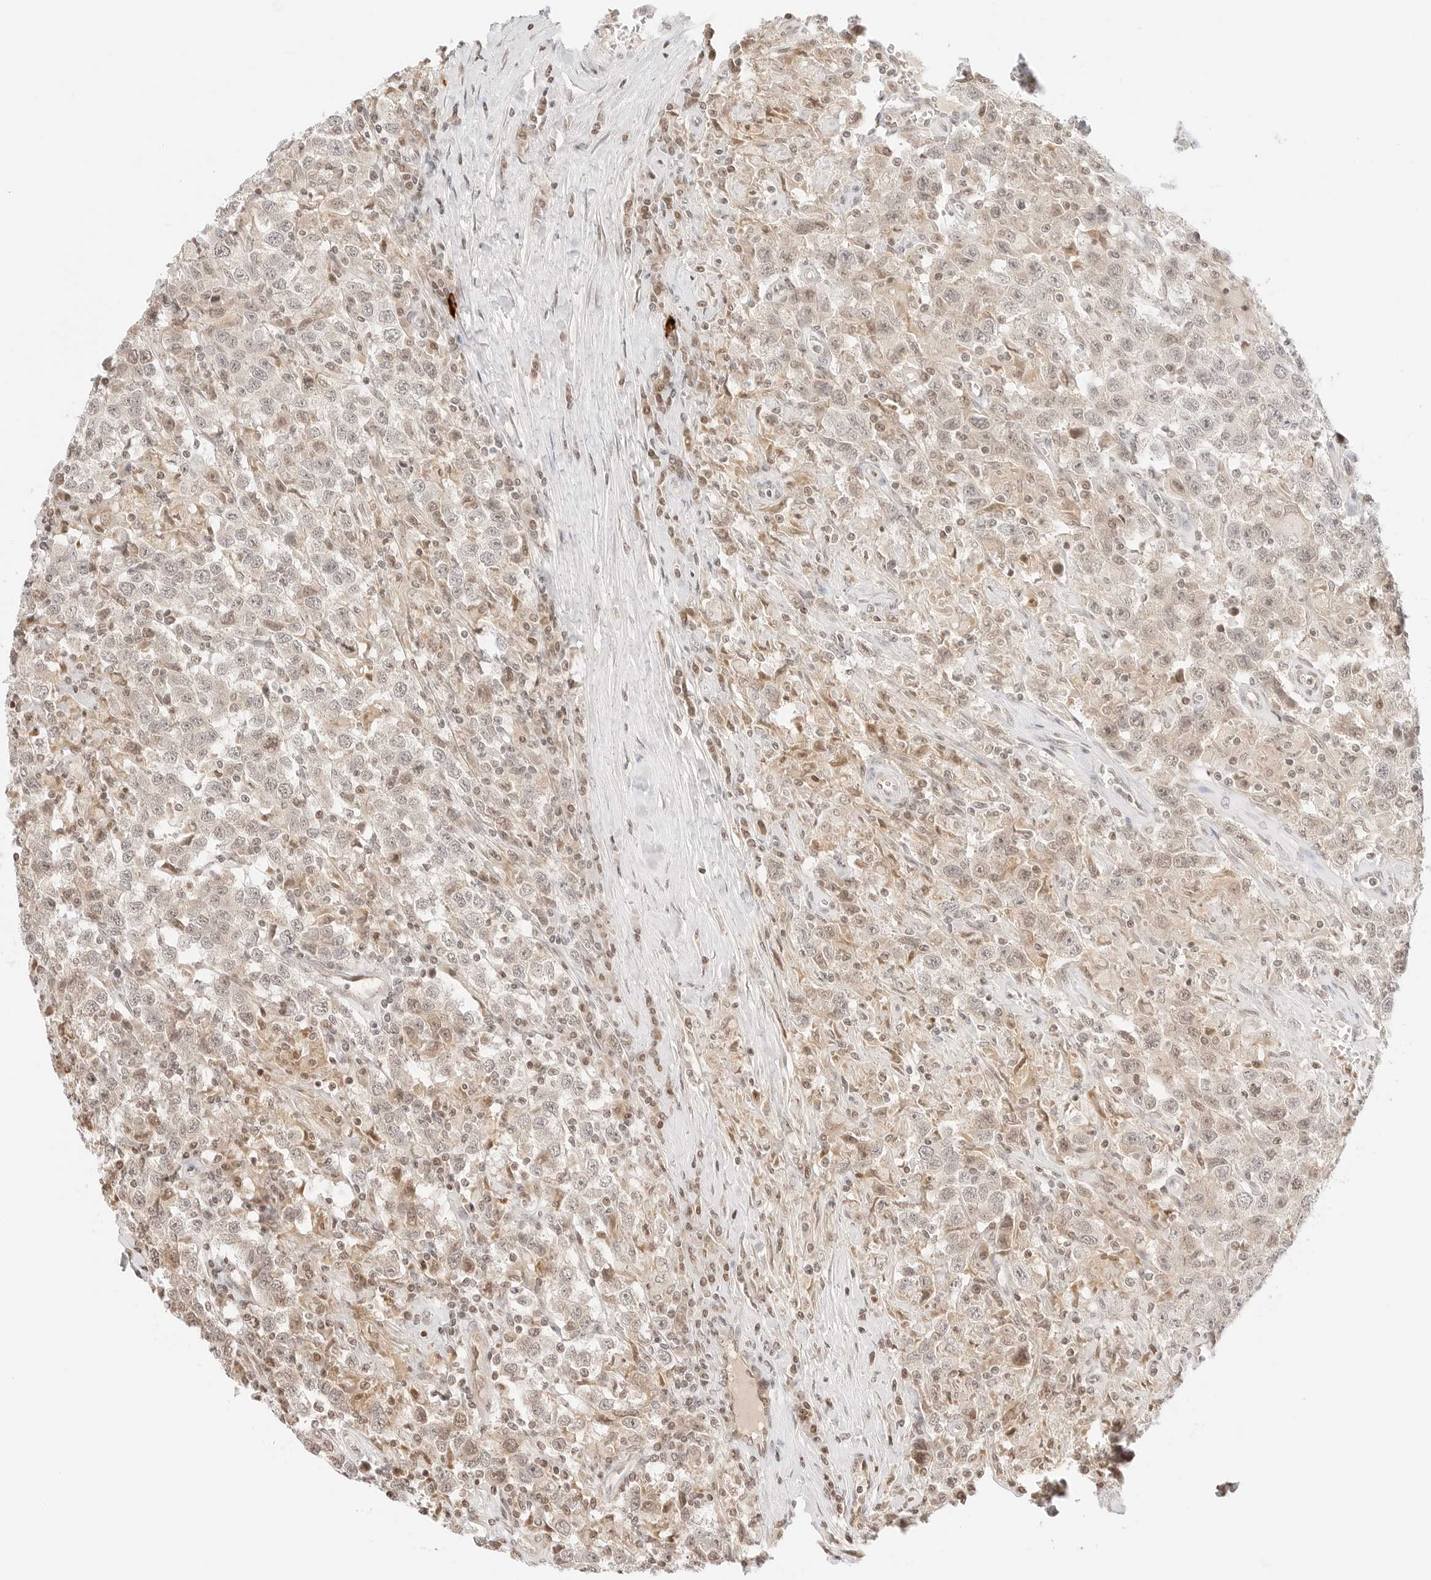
{"staining": {"intensity": "negative", "quantity": "none", "location": "none"}, "tissue": "testis cancer", "cell_type": "Tumor cells", "image_type": "cancer", "snomed": [{"axis": "morphology", "description": "Seminoma, NOS"}, {"axis": "topography", "description": "Testis"}], "caption": "There is no significant expression in tumor cells of seminoma (testis). (IHC, brightfield microscopy, high magnification).", "gene": "RPS6KL1", "patient": {"sex": "male", "age": 41}}